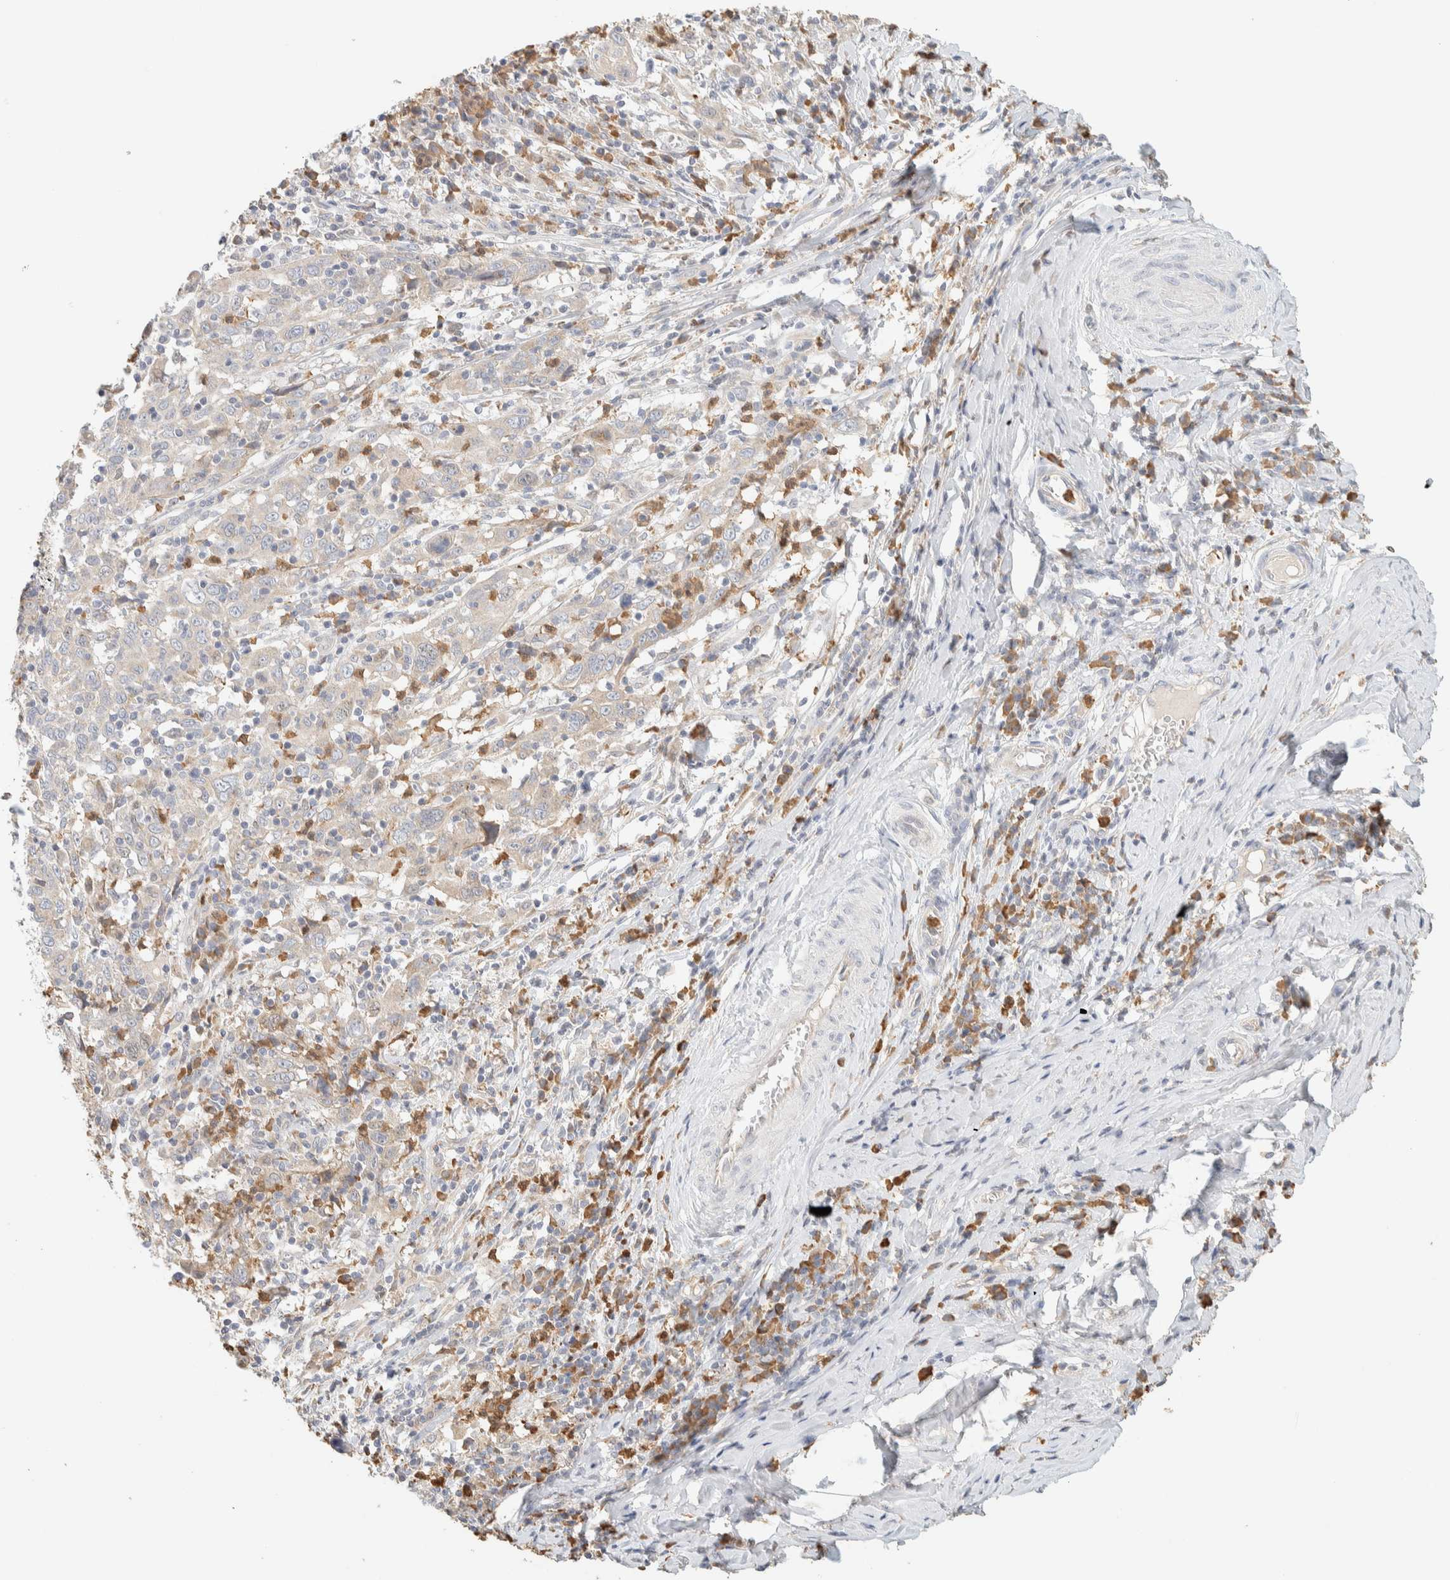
{"staining": {"intensity": "weak", "quantity": "25%-75%", "location": "cytoplasmic/membranous"}, "tissue": "cervical cancer", "cell_type": "Tumor cells", "image_type": "cancer", "snomed": [{"axis": "morphology", "description": "Squamous cell carcinoma, NOS"}, {"axis": "topography", "description": "Cervix"}], "caption": "Protein staining of cervical cancer tissue displays weak cytoplasmic/membranous positivity in about 25%-75% of tumor cells. (DAB (3,3'-diaminobenzidine) IHC with brightfield microscopy, high magnification).", "gene": "TTC3", "patient": {"sex": "female", "age": 46}}